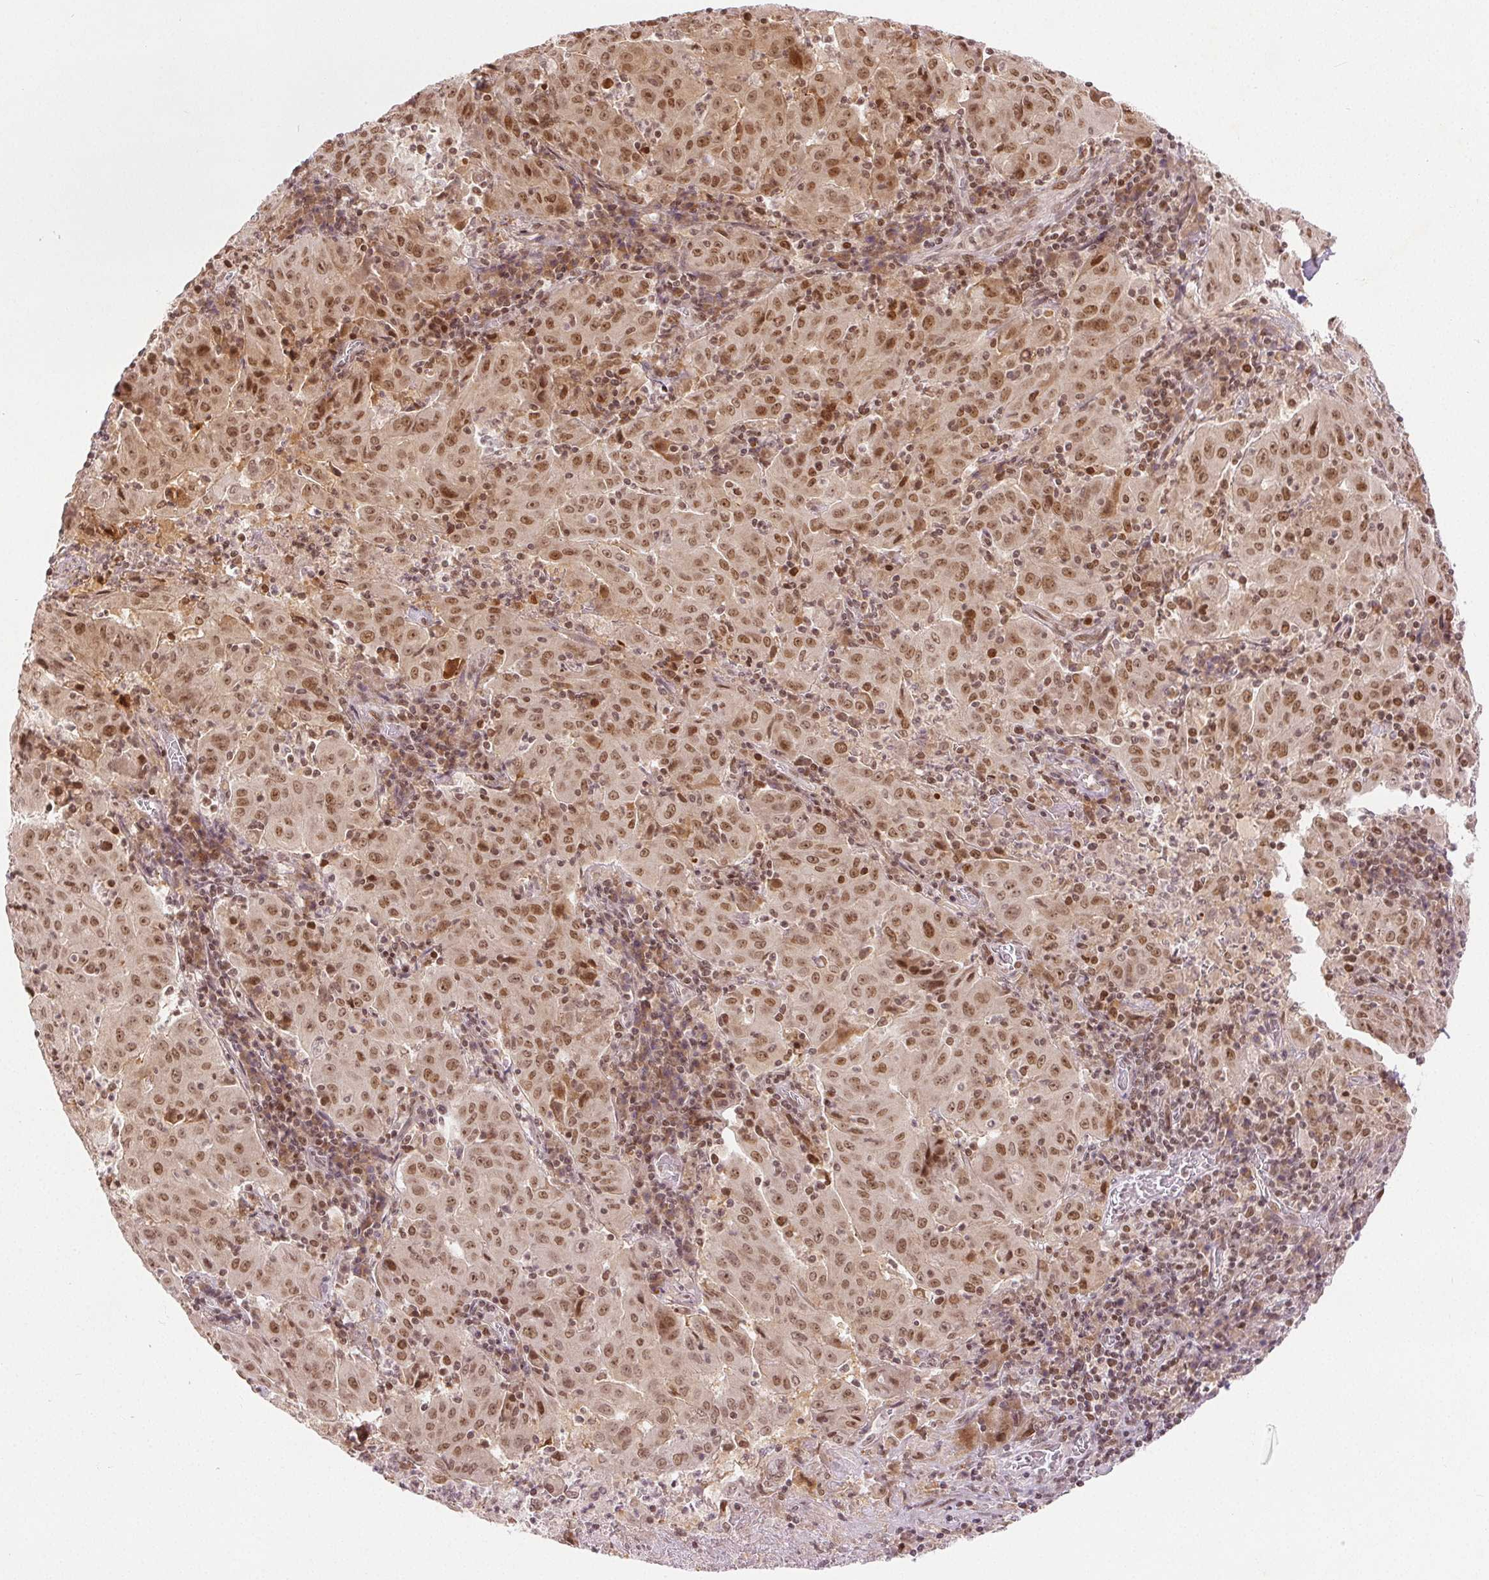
{"staining": {"intensity": "moderate", "quantity": ">75%", "location": "nuclear"}, "tissue": "pancreatic cancer", "cell_type": "Tumor cells", "image_type": "cancer", "snomed": [{"axis": "morphology", "description": "Adenocarcinoma, NOS"}, {"axis": "topography", "description": "Pancreas"}], "caption": "A micrograph of human pancreatic cancer (adenocarcinoma) stained for a protein shows moderate nuclear brown staining in tumor cells.", "gene": "DEK", "patient": {"sex": "male", "age": 63}}